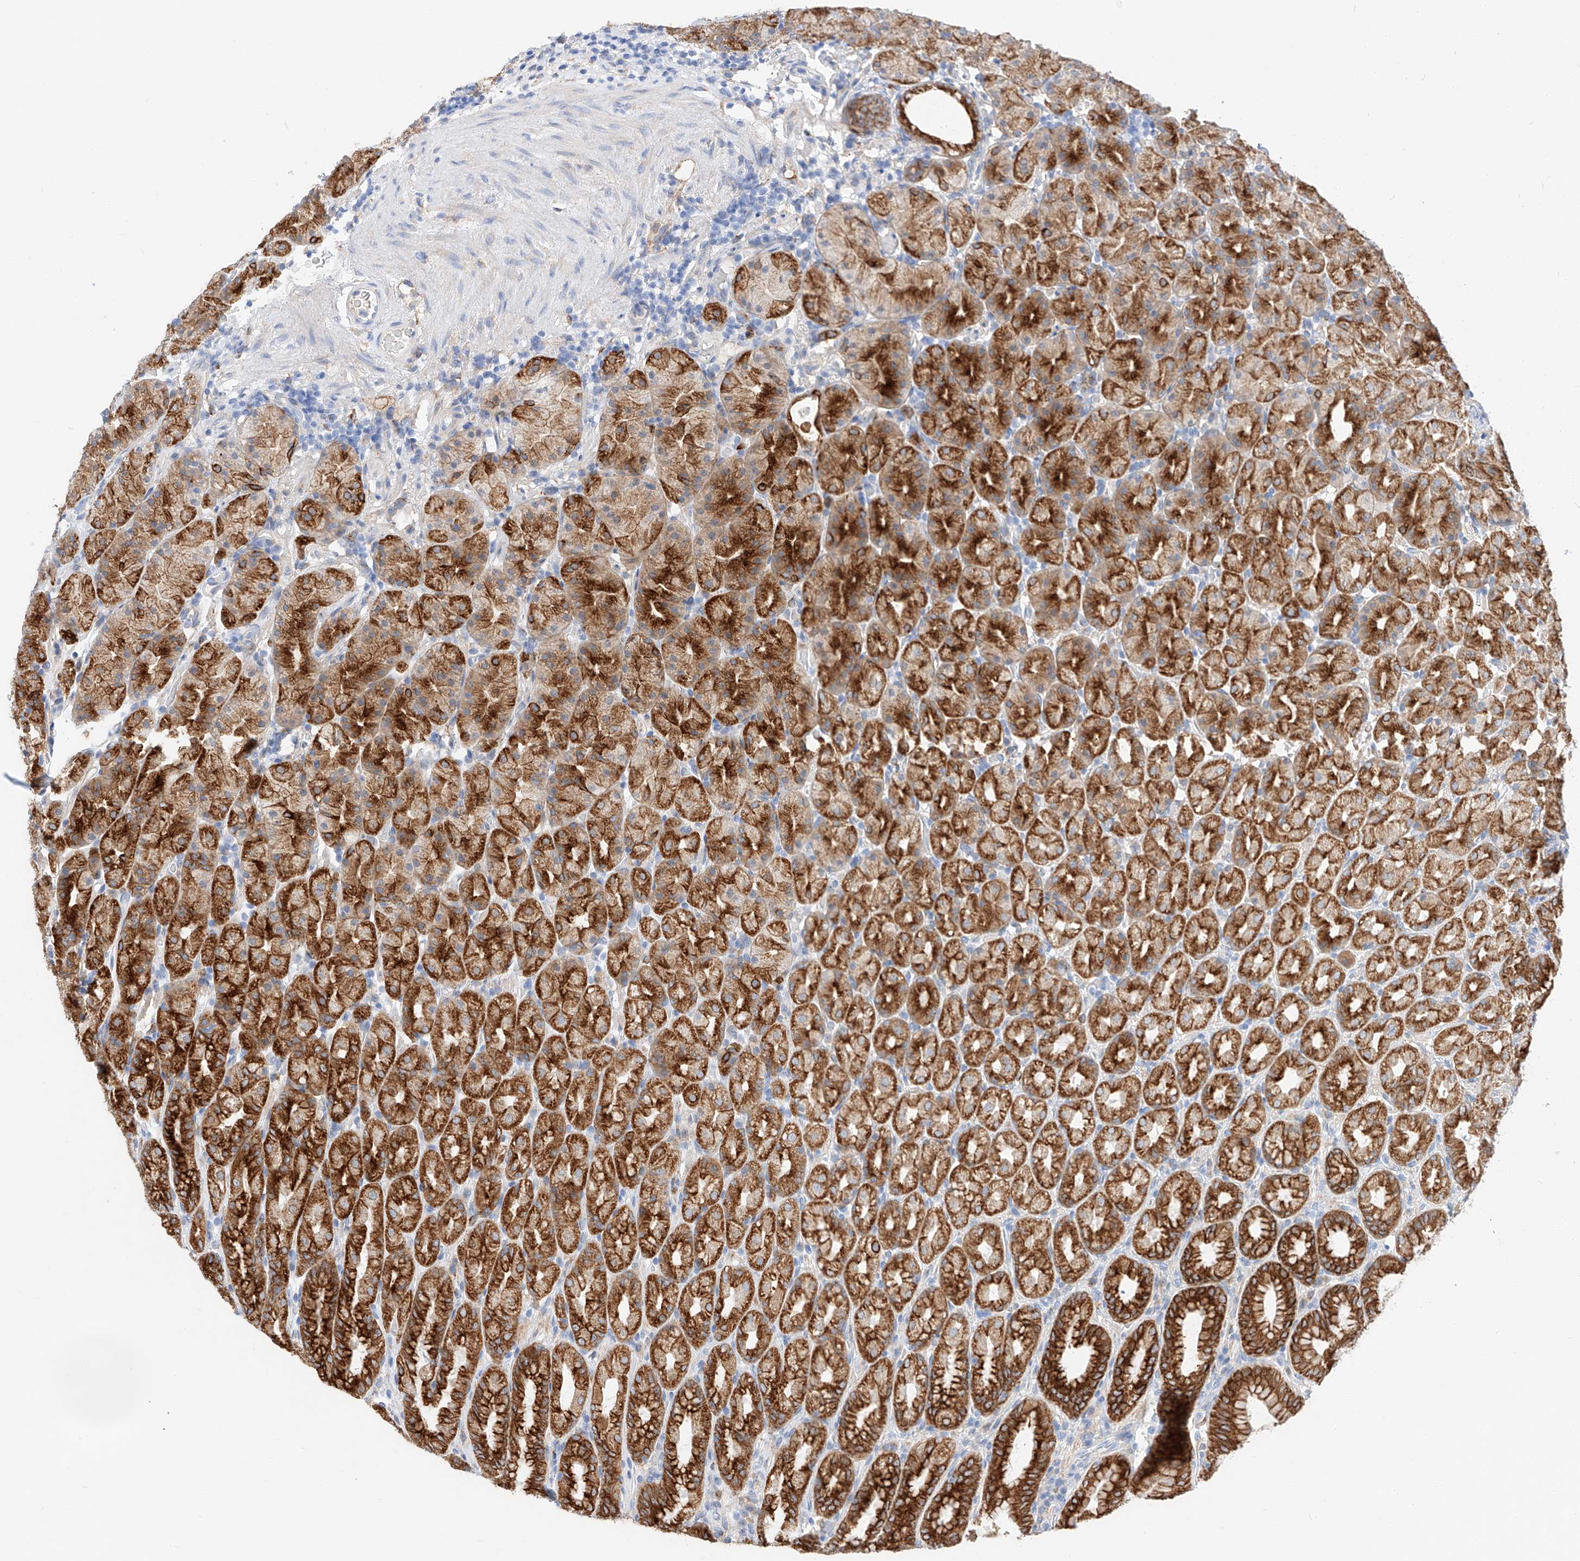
{"staining": {"intensity": "strong", "quantity": ">75%", "location": "cytoplasmic/membranous"}, "tissue": "stomach", "cell_type": "Glandular cells", "image_type": "normal", "snomed": [{"axis": "morphology", "description": "Normal tissue, NOS"}, {"axis": "topography", "description": "Stomach, upper"}], "caption": "Strong cytoplasmic/membranous positivity for a protein is identified in about >75% of glandular cells of benign stomach using IHC.", "gene": "MAP7", "patient": {"sex": "male", "age": 68}}